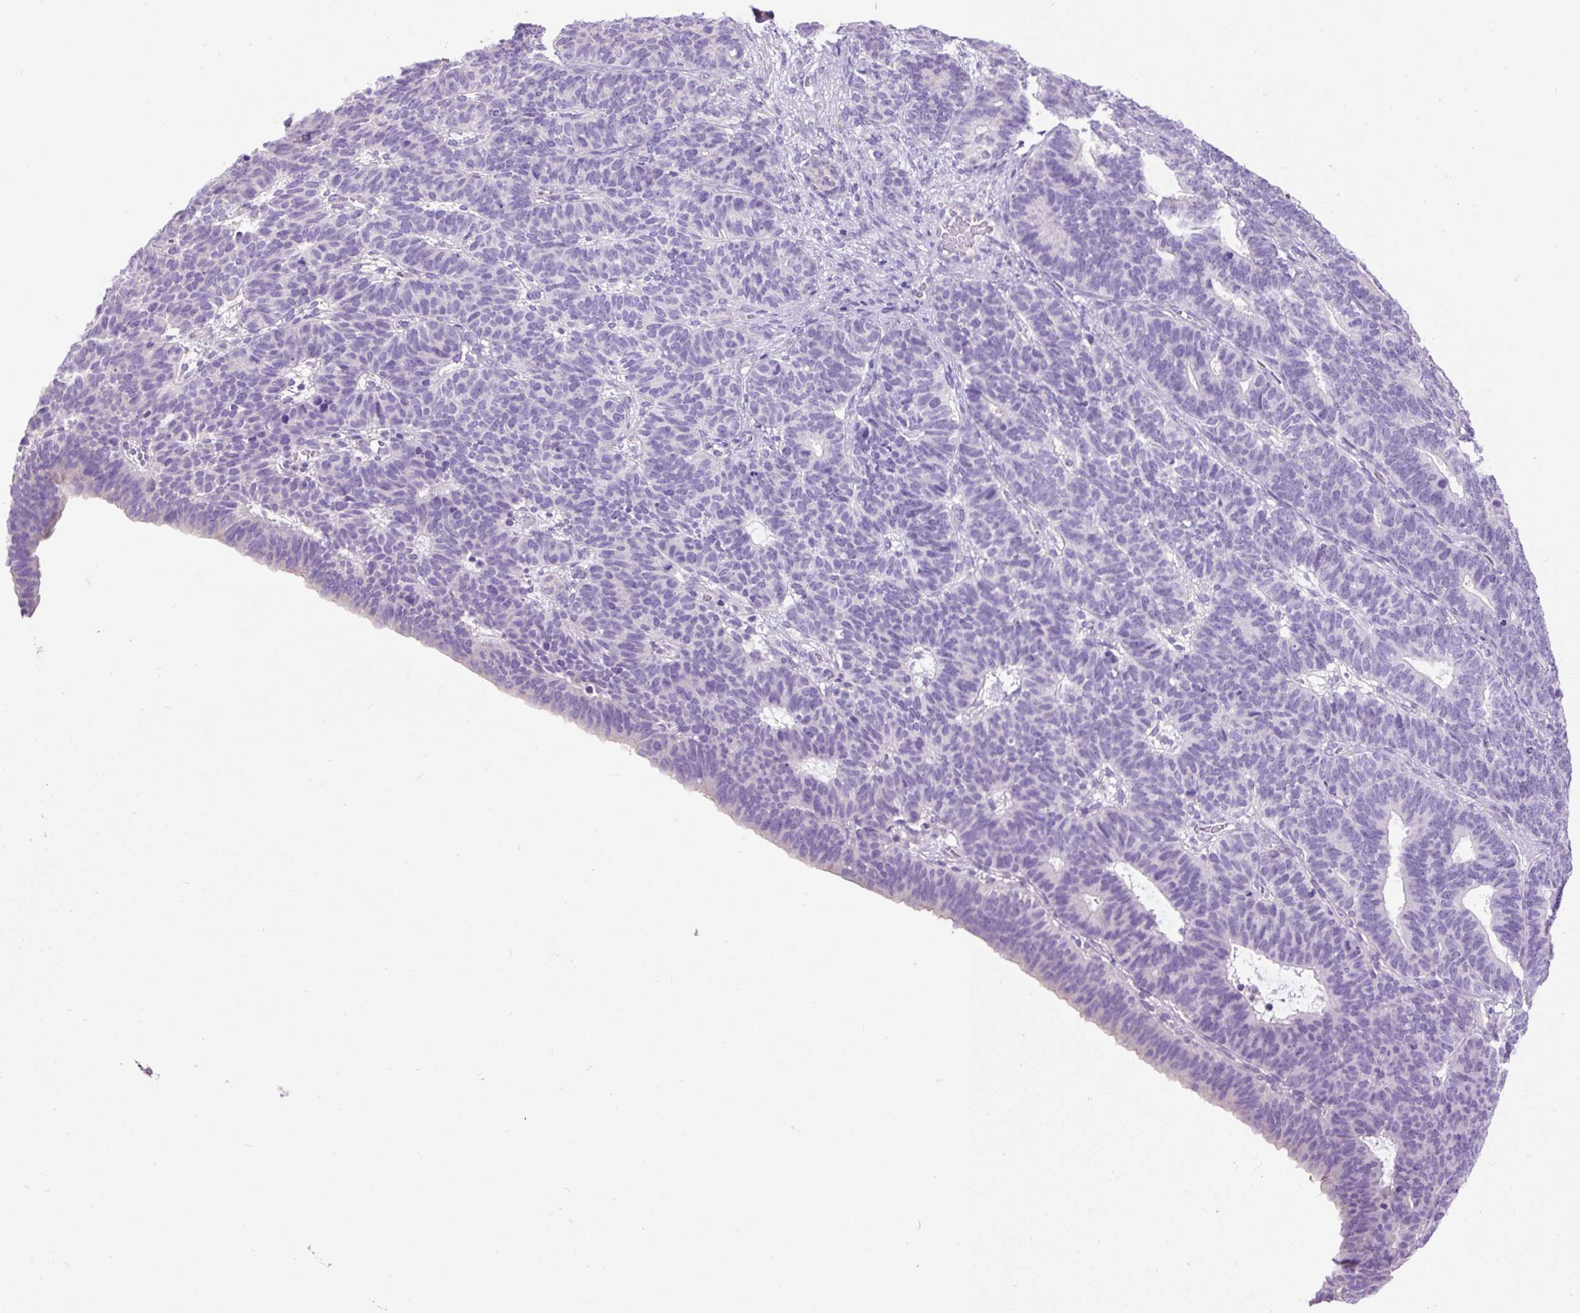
{"staining": {"intensity": "negative", "quantity": "none", "location": "none"}, "tissue": "endometrial cancer", "cell_type": "Tumor cells", "image_type": "cancer", "snomed": [{"axis": "morphology", "description": "Adenocarcinoma, NOS"}, {"axis": "topography", "description": "Endometrium"}], "caption": "Tumor cells show no significant protein staining in adenocarcinoma (endometrial).", "gene": "PDIA2", "patient": {"sex": "female", "age": 70}}